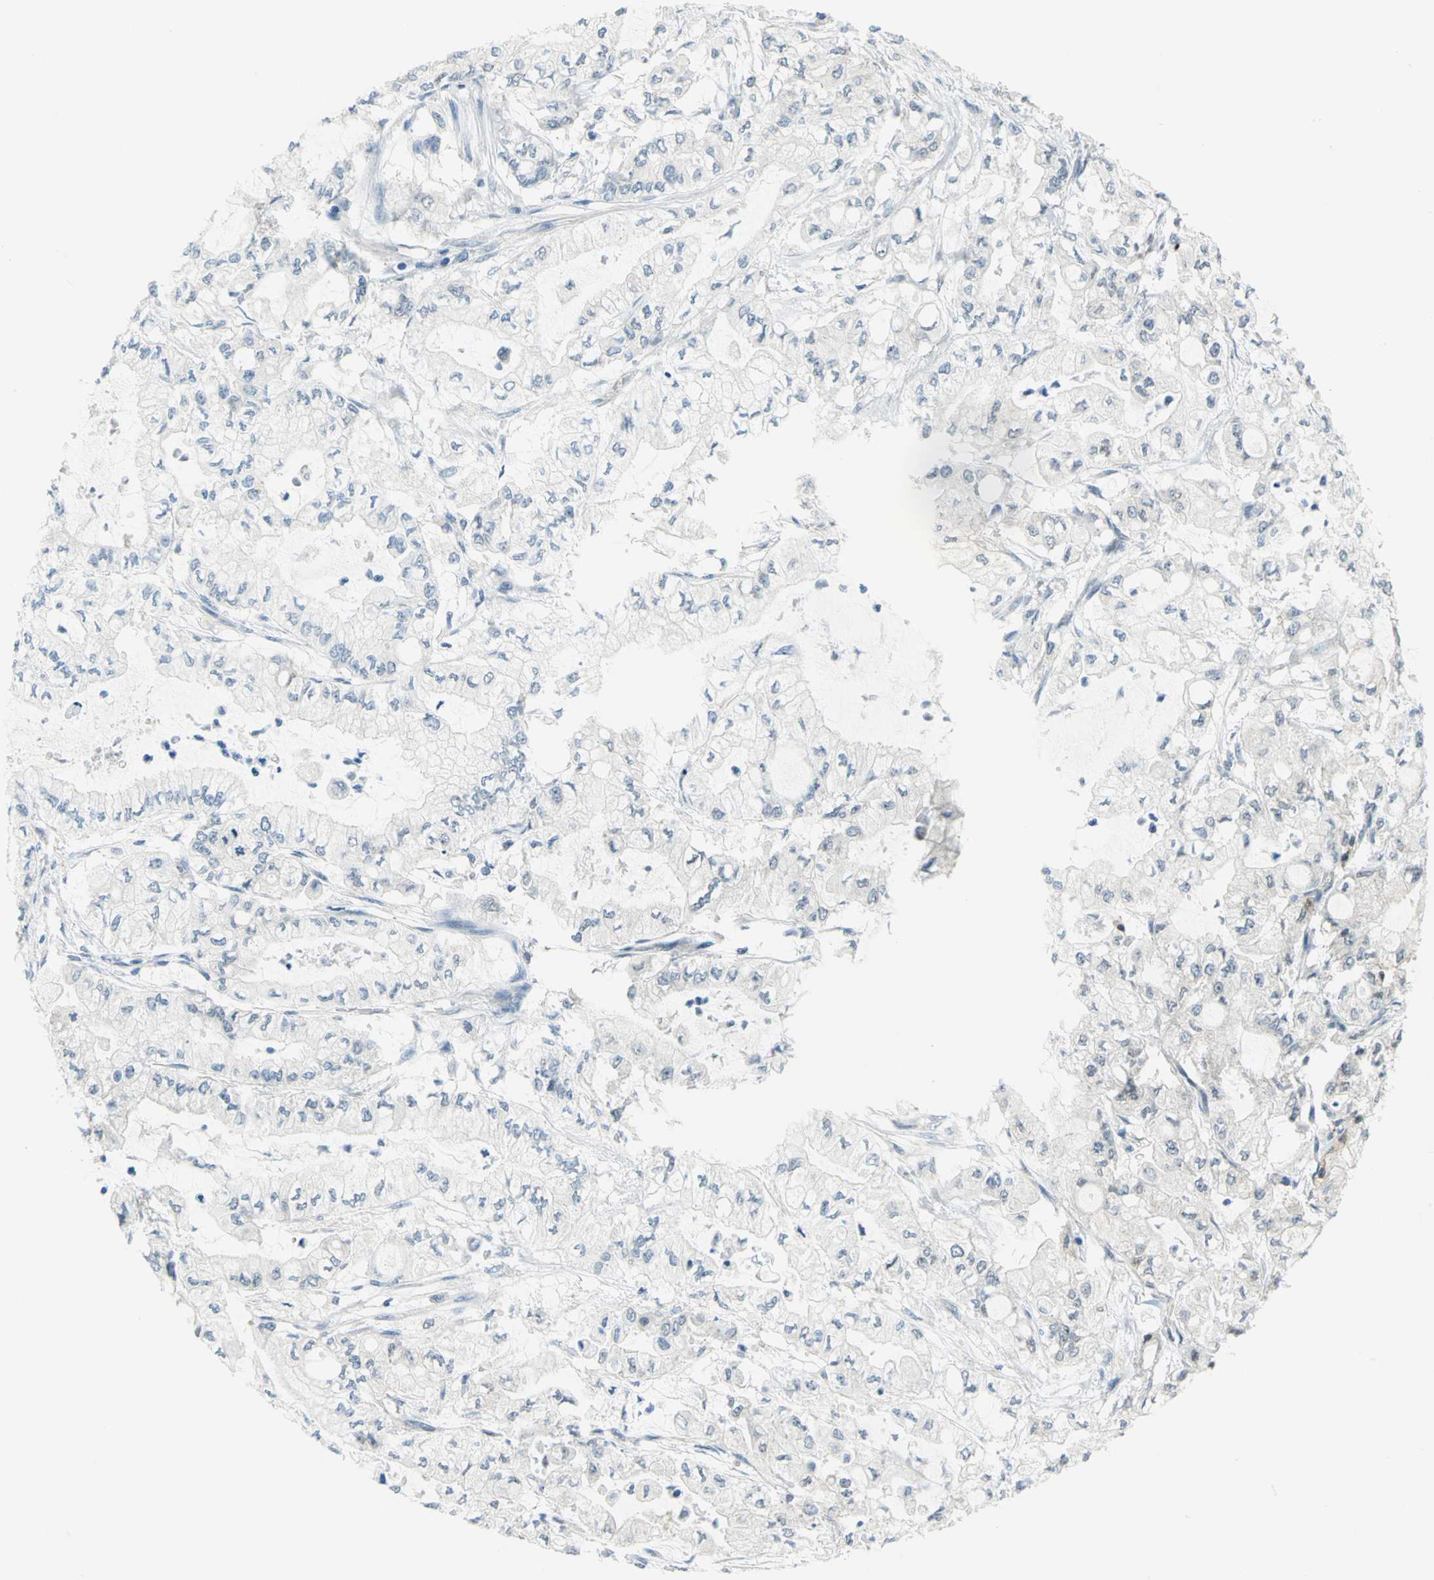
{"staining": {"intensity": "negative", "quantity": "none", "location": "none"}, "tissue": "pancreatic cancer", "cell_type": "Tumor cells", "image_type": "cancer", "snomed": [{"axis": "morphology", "description": "Adenocarcinoma, NOS"}, {"axis": "topography", "description": "Pancreas"}], "caption": "This is an immunohistochemistry (IHC) image of pancreatic cancer. There is no positivity in tumor cells.", "gene": "PIN1", "patient": {"sex": "male", "age": 79}}